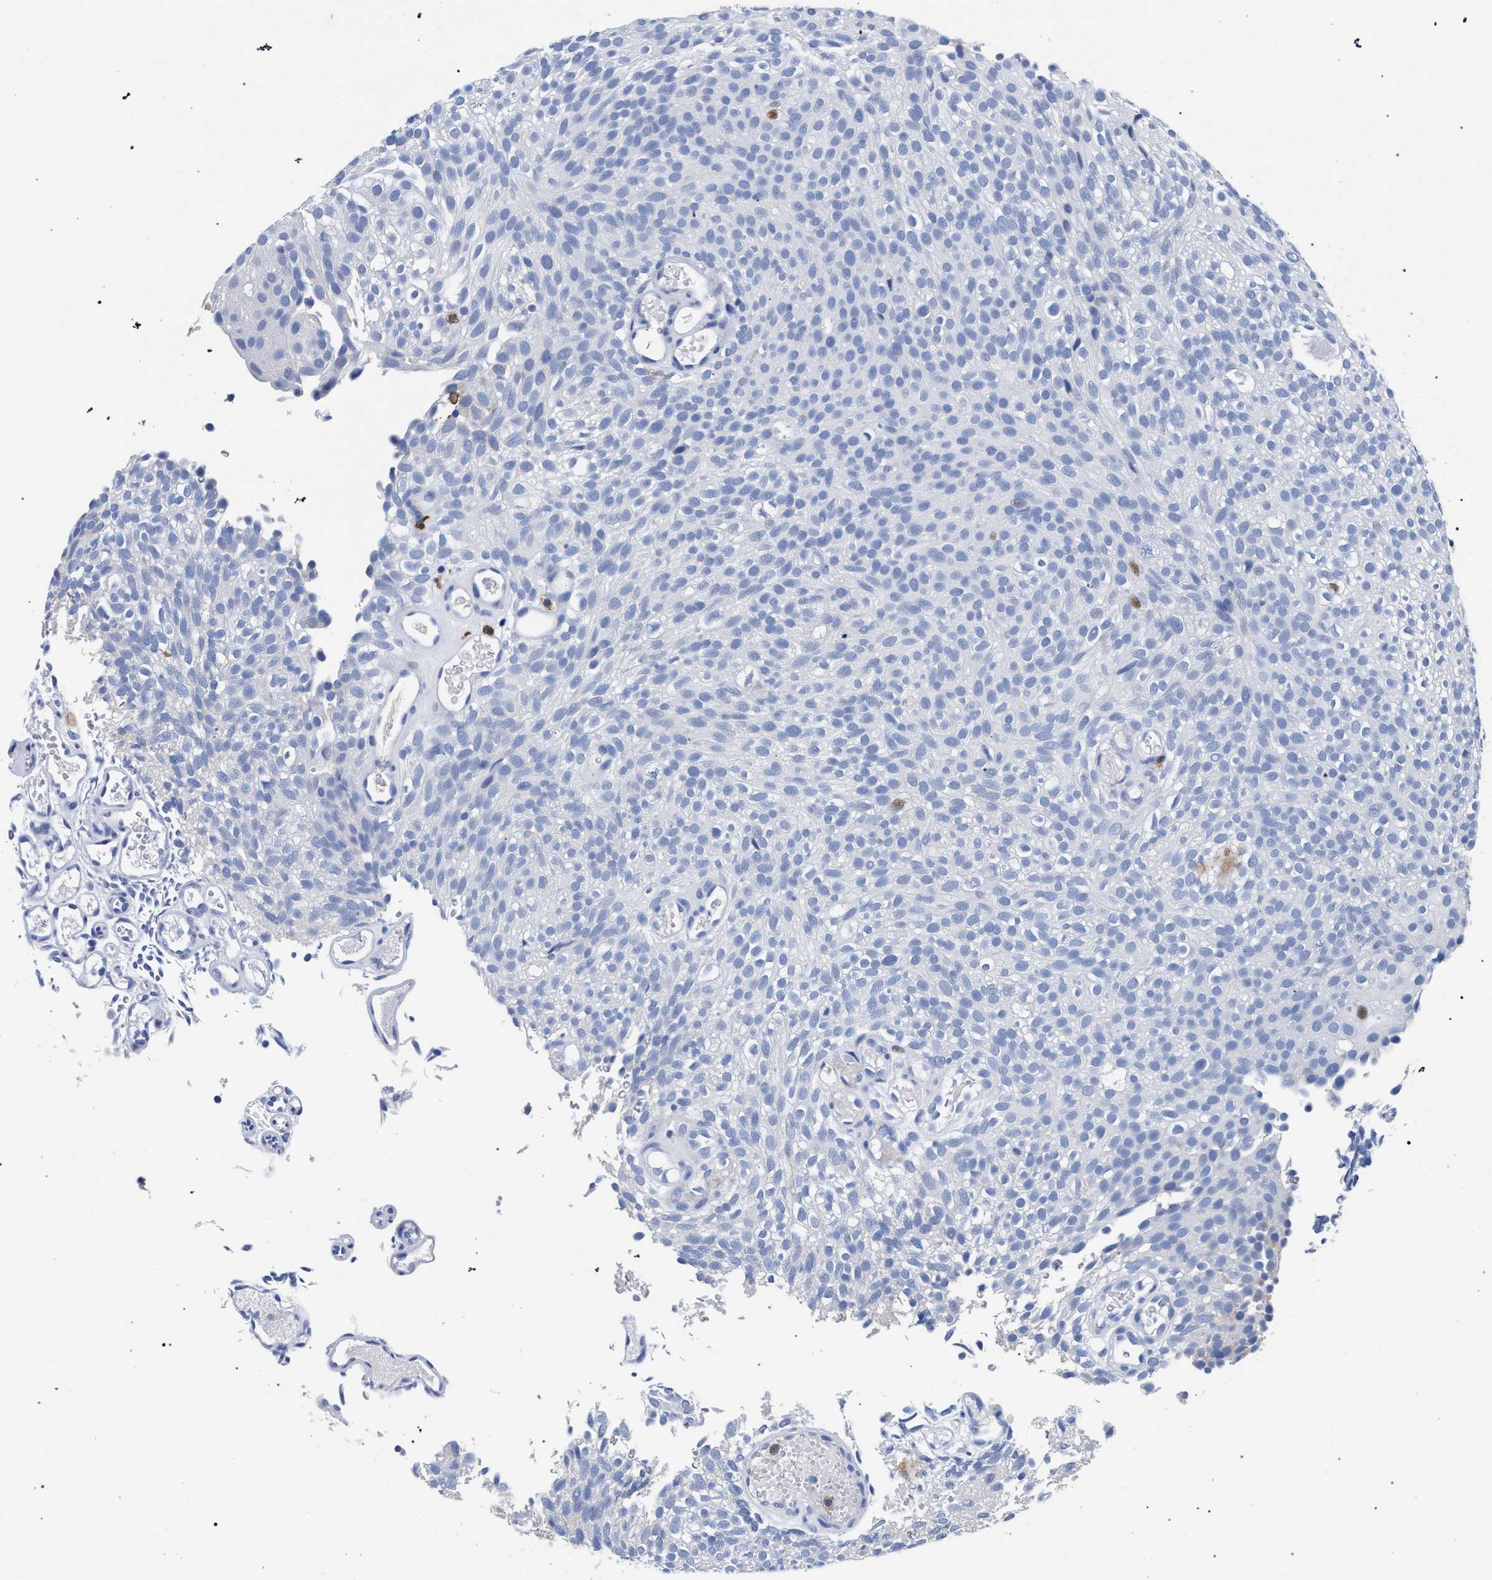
{"staining": {"intensity": "negative", "quantity": "none", "location": "none"}, "tissue": "urothelial cancer", "cell_type": "Tumor cells", "image_type": "cancer", "snomed": [{"axis": "morphology", "description": "Urothelial carcinoma, Low grade"}, {"axis": "topography", "description": "Urinary bladder"}], "caption": "Immunohistochemistry (IHC) histopathology image of neoplastic tissue: urothelial cancer stained with DAB (3,3'-diaminobenzidine) exhibits no significant protein positivity in tumor cells.", "gene": "KLRK1", "patient": {"sex": "male", "age": 78}}